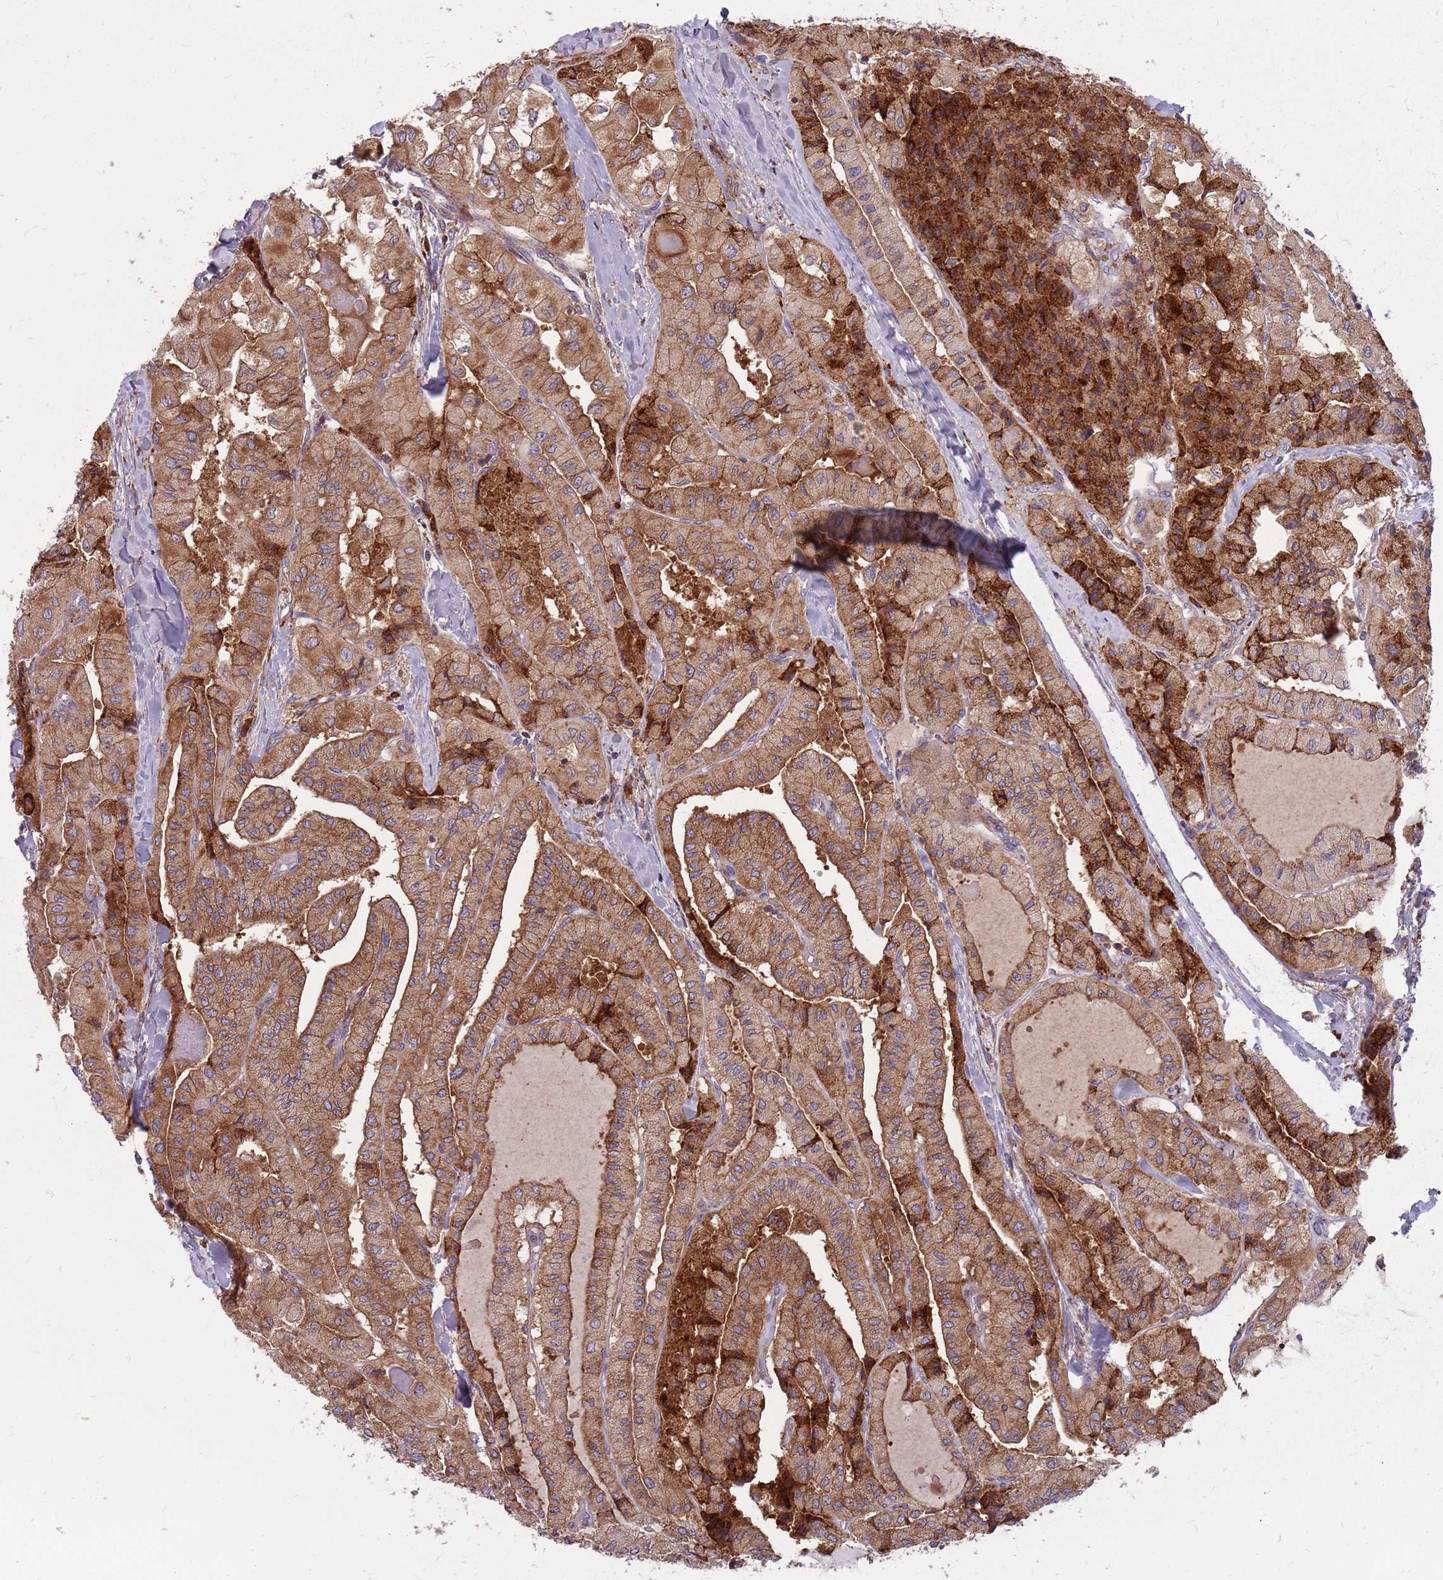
{"staining": {"intensity": "moderate", "quantity": ">75%", "location": "cytoplasmic/membranous"}, "tissue": "thyroid cancer", "cell_type": "Tumor cells", "image_type": "cancer", "snomed": [{"axis": "morphology", "description": "Normal tissue, NOS"}, {"axis": "morphology", "description": "Papillary adenocarcinoma, NOS"}, {"axis": "topography", "description": "Thyroid gland"}], "caption": "Protein positivity by immunohistochemistry exhibits moderate cytoplasmic/membranous expression in approximately >75% of tumor cells in thyroid cancer.", "gene": "NME4", "patient": {"sex": "female", "age": 59}}